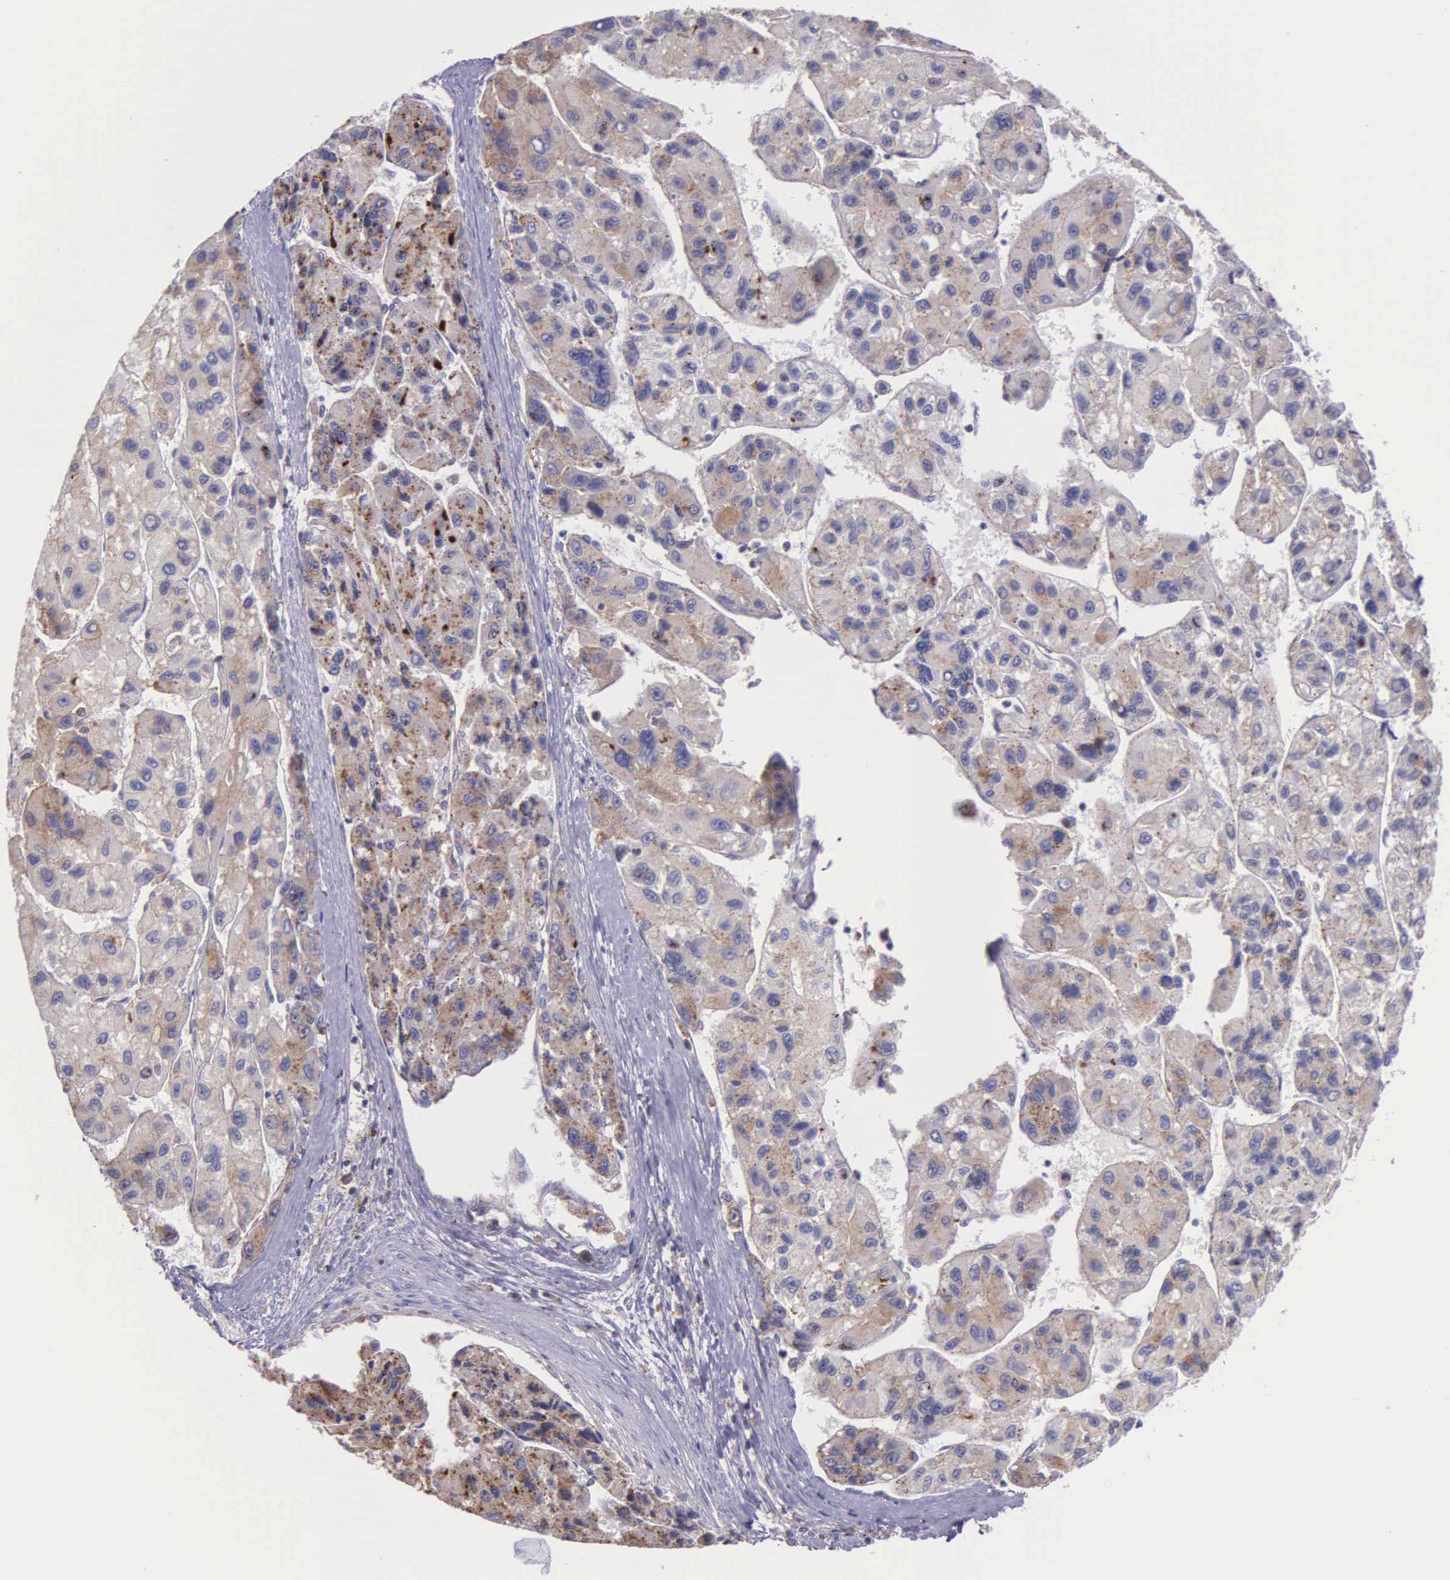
{"staining": {"intensity": "weak", "quantity": ">75%", "location": "cytoplasmic/membranous"}, "tissue": "liver cancer", "cell_type": "Tumor cells", "image_type": "cancer", "snomed": [{"axis": "morphology", "description": "Carcinoma, Hepatocellular, NOS"}, {"axis": "topography", "description": "Liver"}], "caption": "This photomicrograph exhibits liver cancer (hepatocellular carcinoma) stained with IHC to label a protein in brown. The cytoplasmic/membranous of tumor cells show weak positivity for the protein. Nuclei are counter-stained blue.", "gene": "MIA2", "patient": {"sex": "male", "age": 64}}